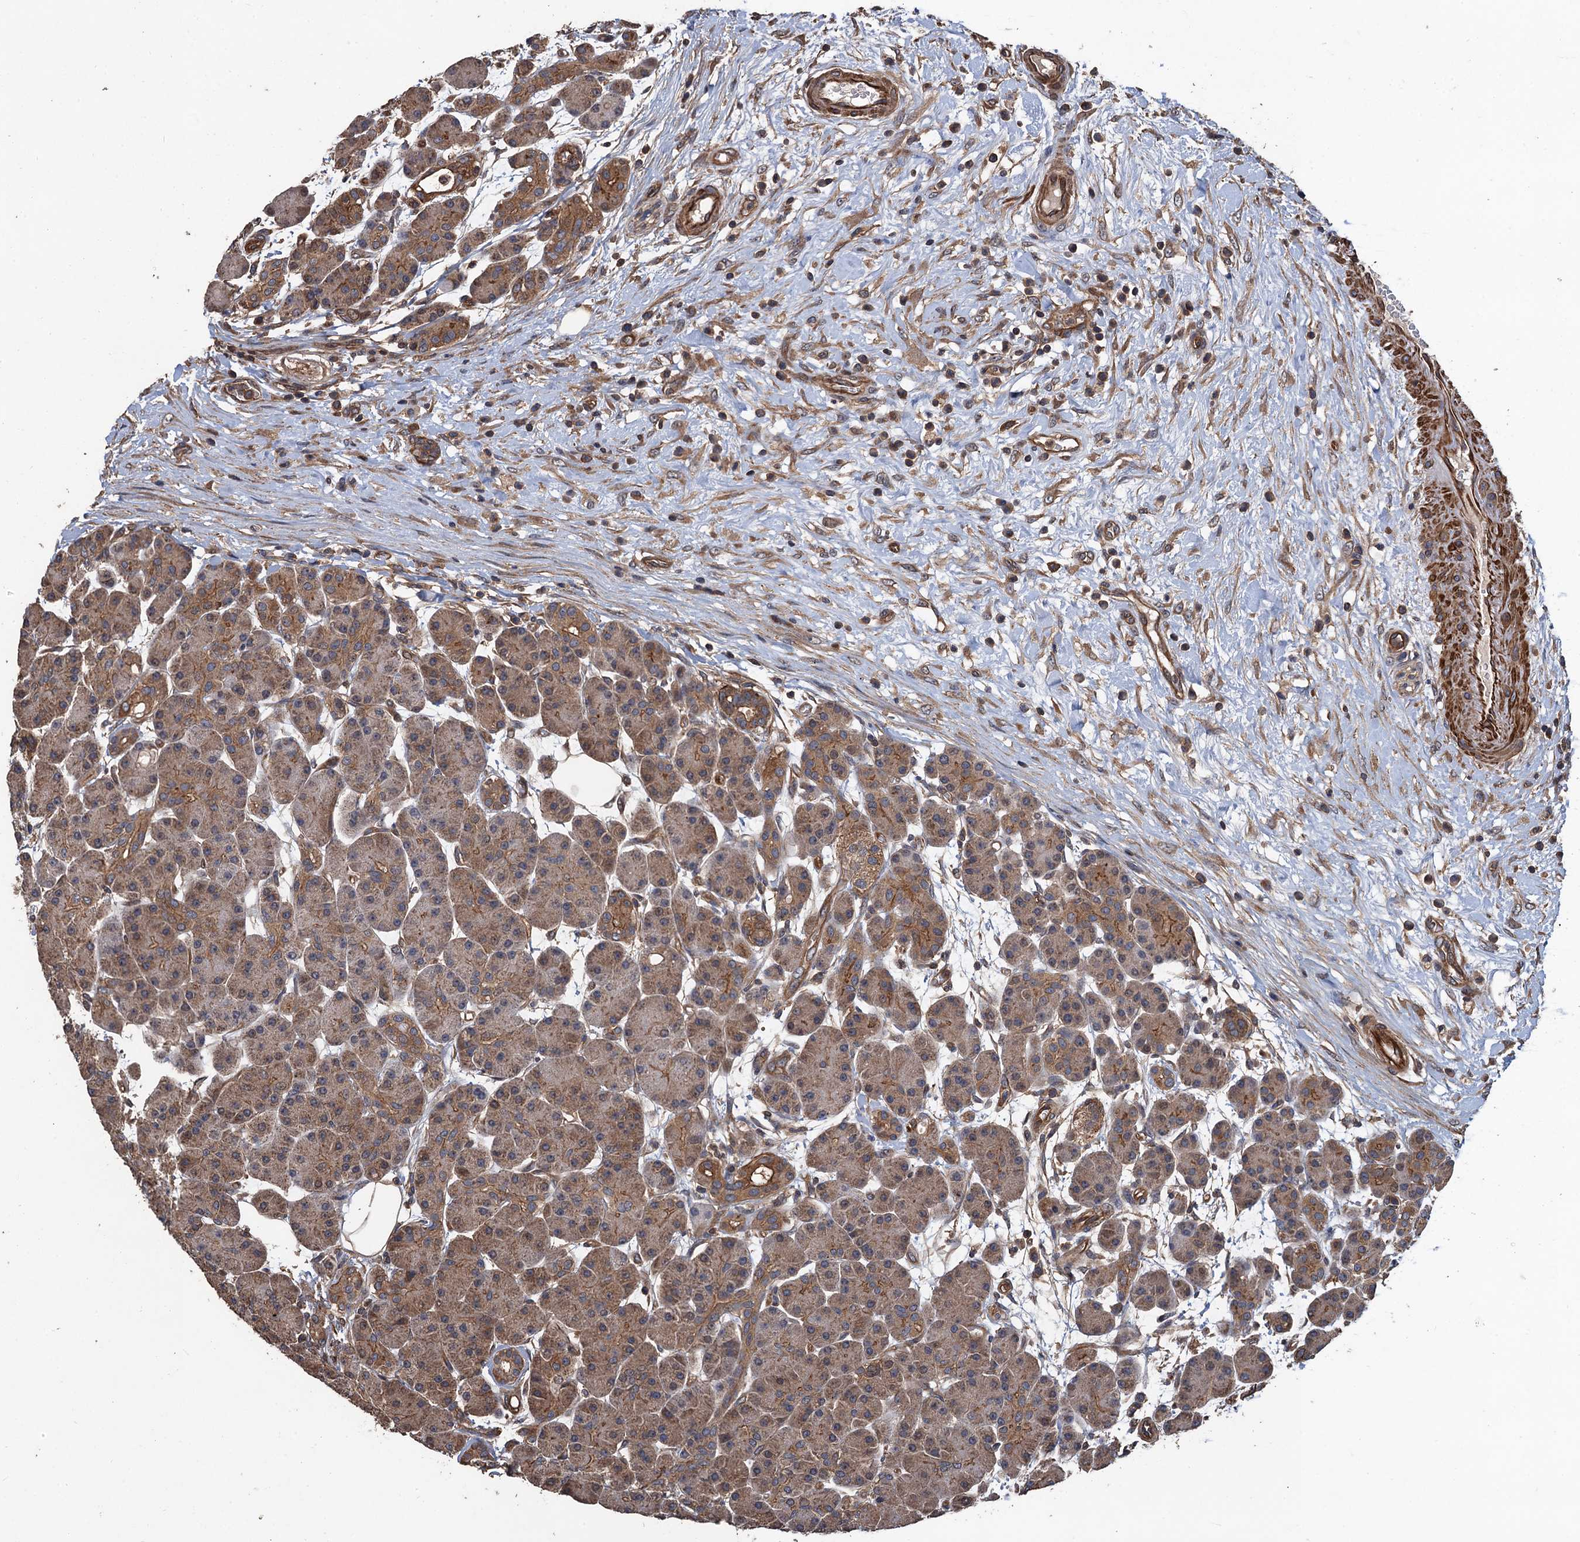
{"staining": {"intensity": "moderate", "quantity": ">75%", "location": "cytoplasmic/membranous"}, "tissue": "pancreas", "cell_type": "Exocrine glandular cells", "image_type": "normal", "snomed": [{"axis": "morphology", "description": "Normal tissue, NOS"}, {"axis": "topography", "description": "Pancreas"}], "caption": "The micrograph reveals immunohistochemical staining of unremarkable pancreas. There is moderate cytoplasmic/membranous staining is appreciated in approximately >75% of exocrine glandular cells. Nuclei are stained in blue.", "gene": "PPP4R1", "patient": {"sex": "male", "age": 63}}